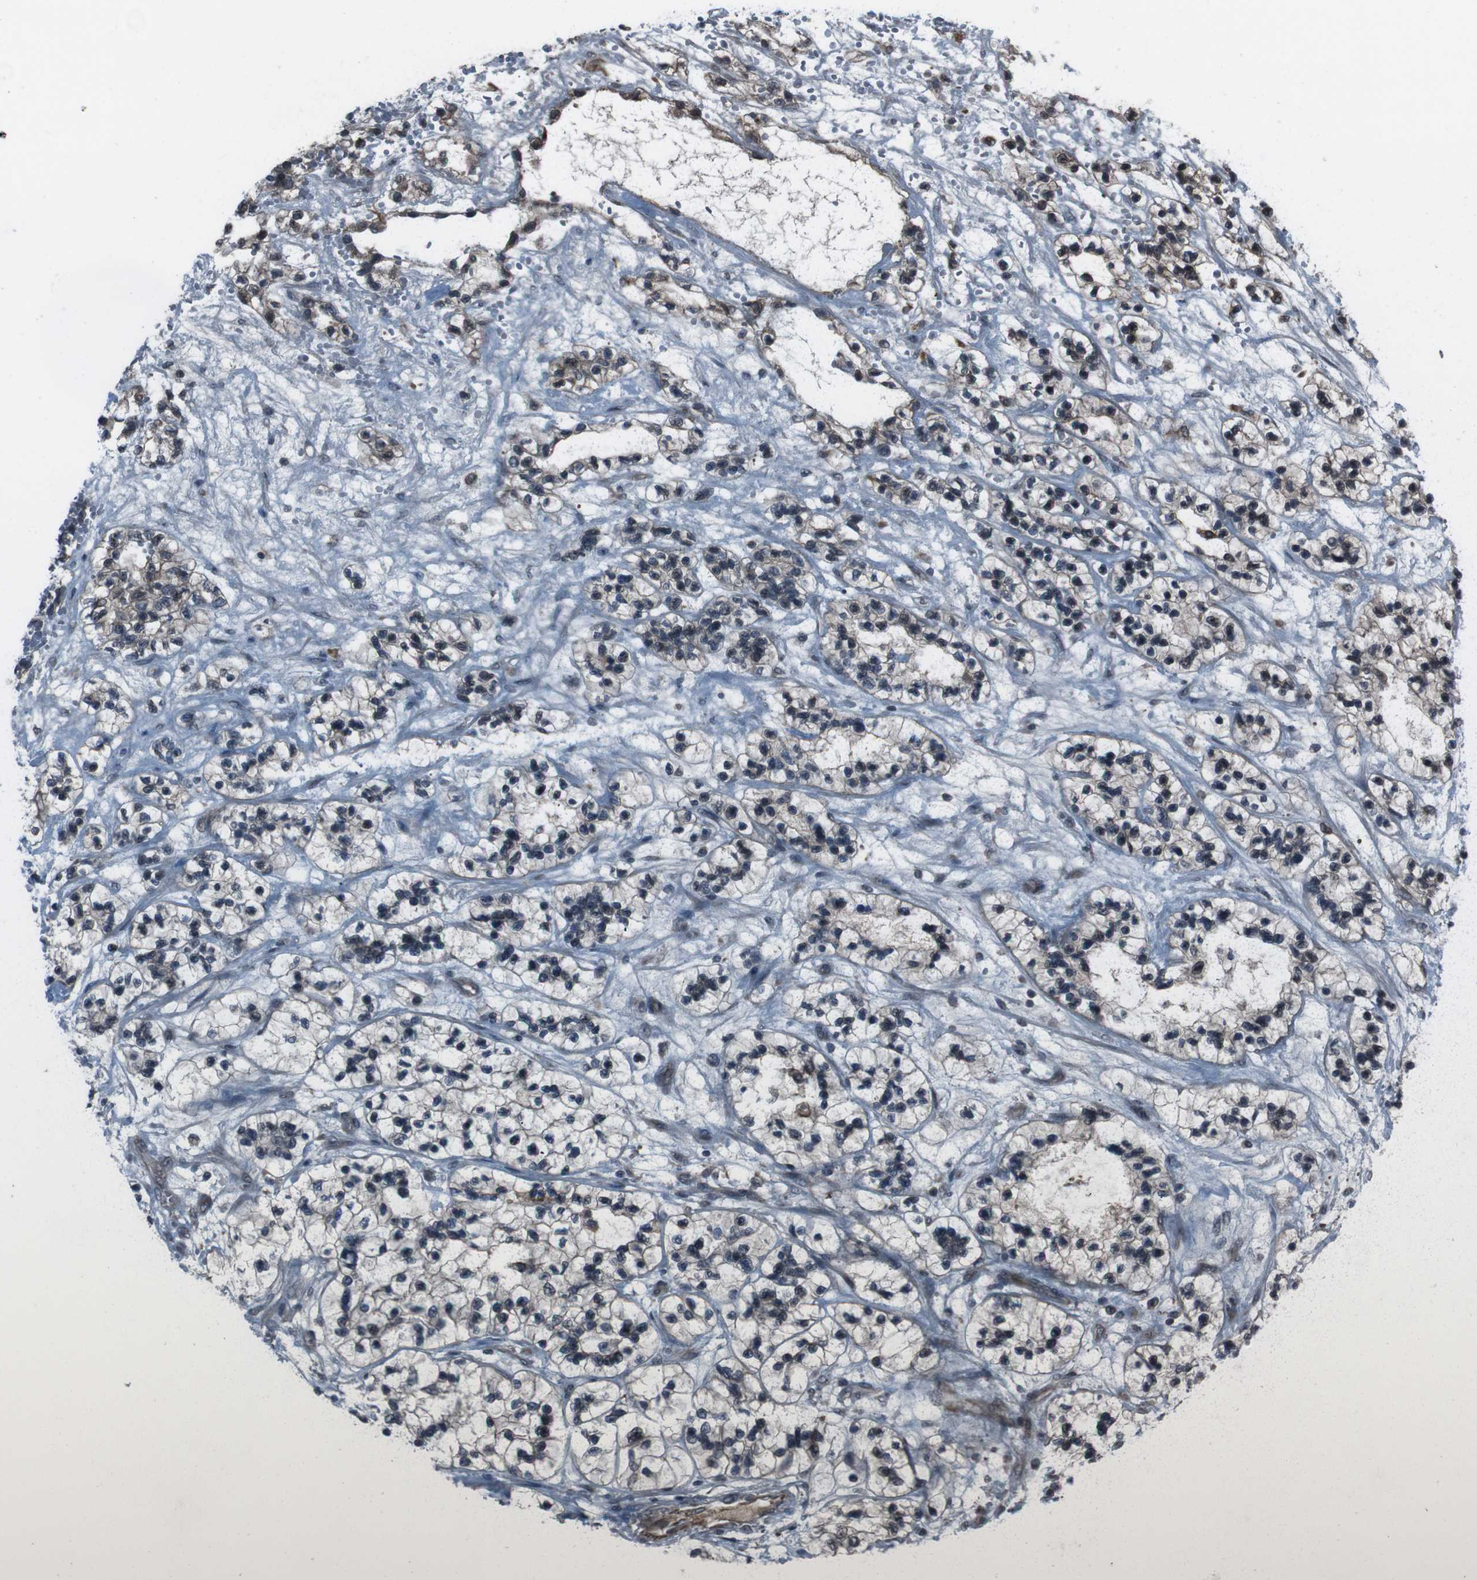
{"staining": {"intensity": "moderate", "quantity": ">75%", "location": "nuclear"}, "tissue": "renal cancer", "cell_type": "Tumor cells", "image_type": "cancer", "snomed": [{"axis": "morphology", "description": "Adenocarcinoma, NOS"}, {"axis": "topography", "description": "Kidney"}], "caption": "An immunohistochemistry photomicrograph of tumor tissue is shown. Protein staining in brown shows moderate nuclear positivity in renal cancer within tumor cells.", "gene": "SS18L1", "patient": {"sex": "female", "age": 57}}